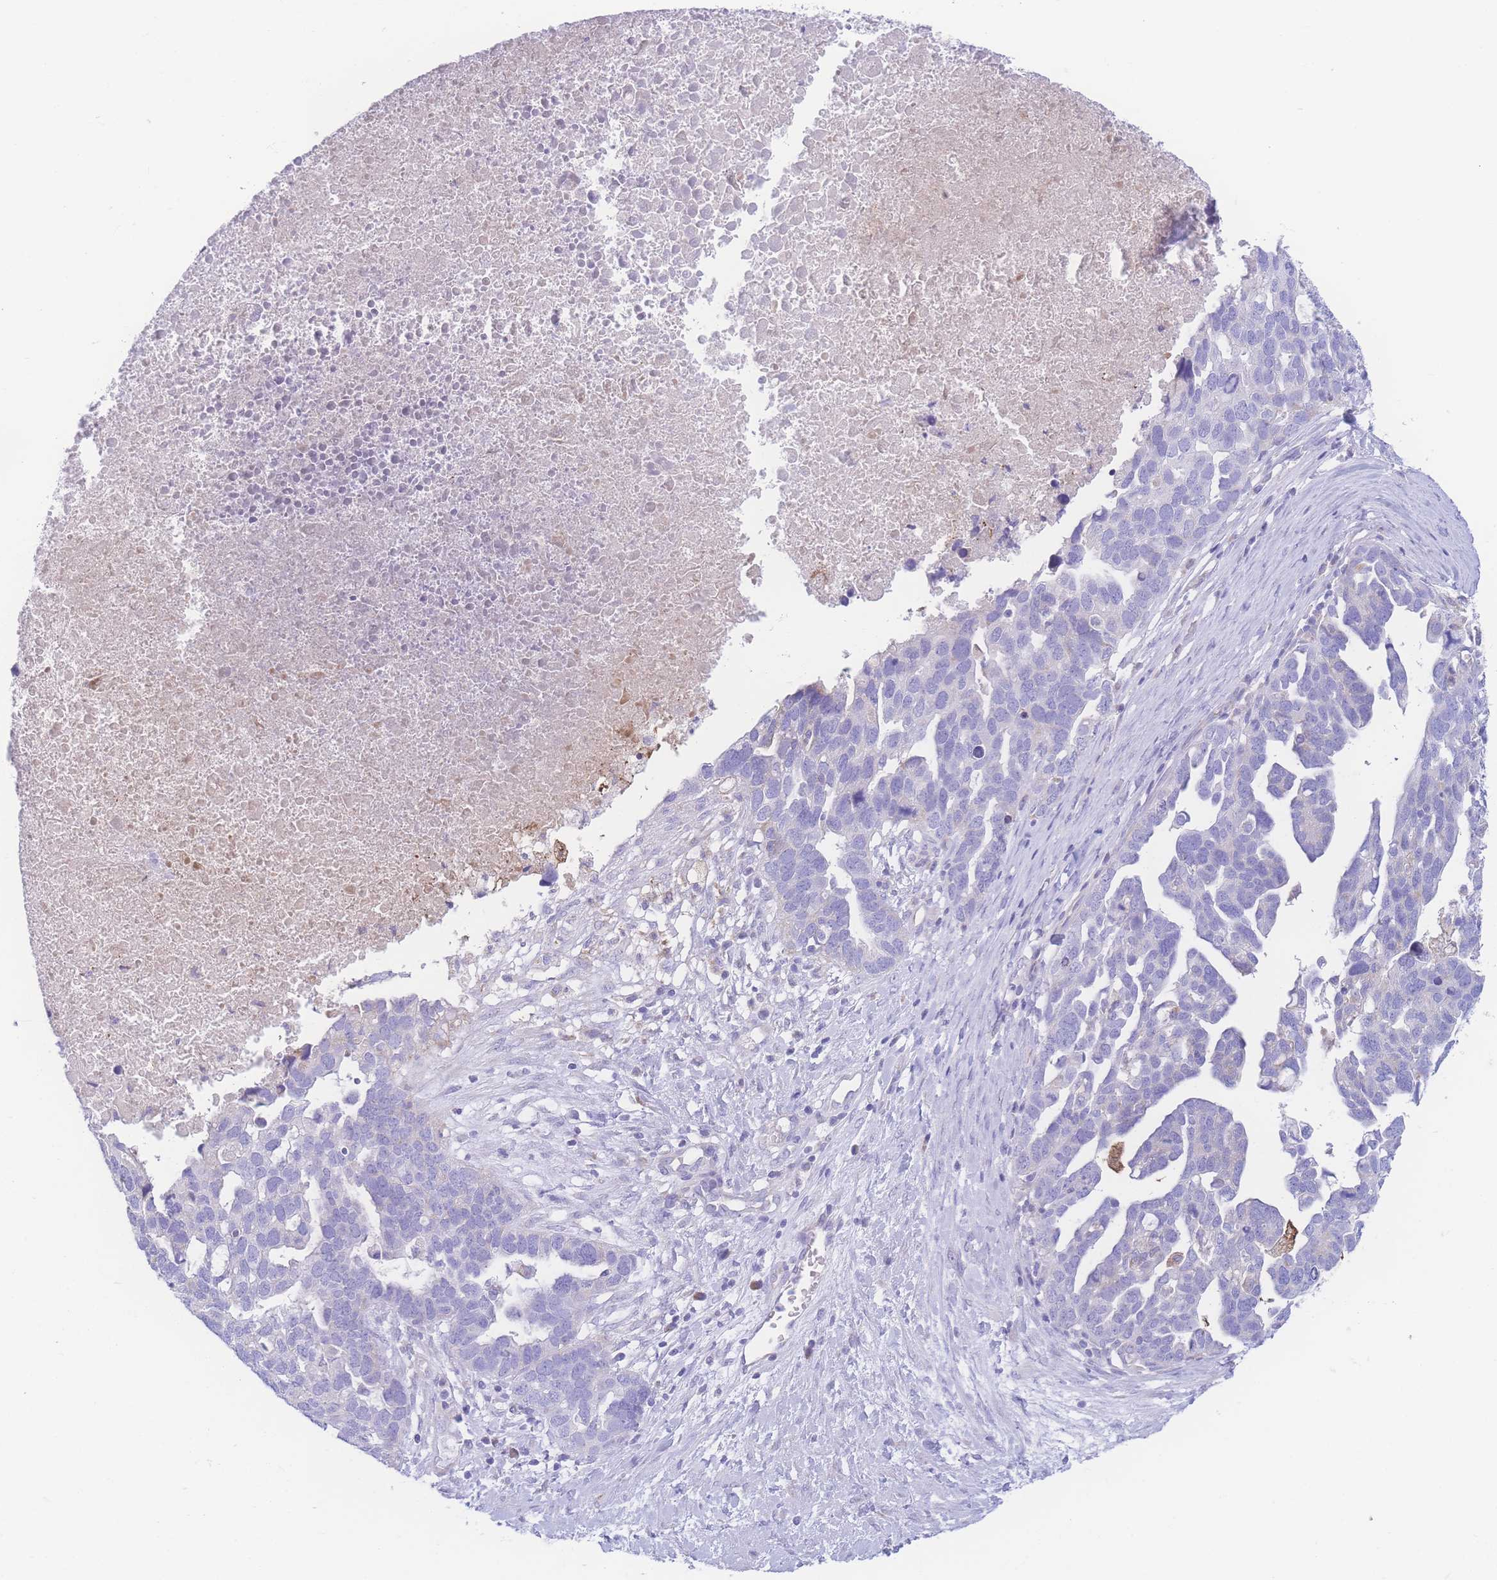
{"staining": {"intensity": "negative", "quantity": "none", "location": "none"}, "tissue": "ovarian cancer", "cell_type": "Tumor cells", "image_type": "cancer", "snomed": [{"axis": "morphology", "description": "Cystadenocarcinoma, serous, NOS"}, {"axis": "topography", "description": "Ovary"}], "caption": "Immunohistochemistry (IHC) photomicrograph of neoplastic tissue: ovarian serous cystadenocarcinoma stained with DAB (3,3'-diaminobenzidine) displays no significant protein positivity in tumor cells. (Brightfield microscopy of DAB (3,3'-diaminobenzidine) immunohistochemistry (IHC) at high magnification).", "gene": "NBEAL1", "patient": {"sex": "female", "age": 54}}